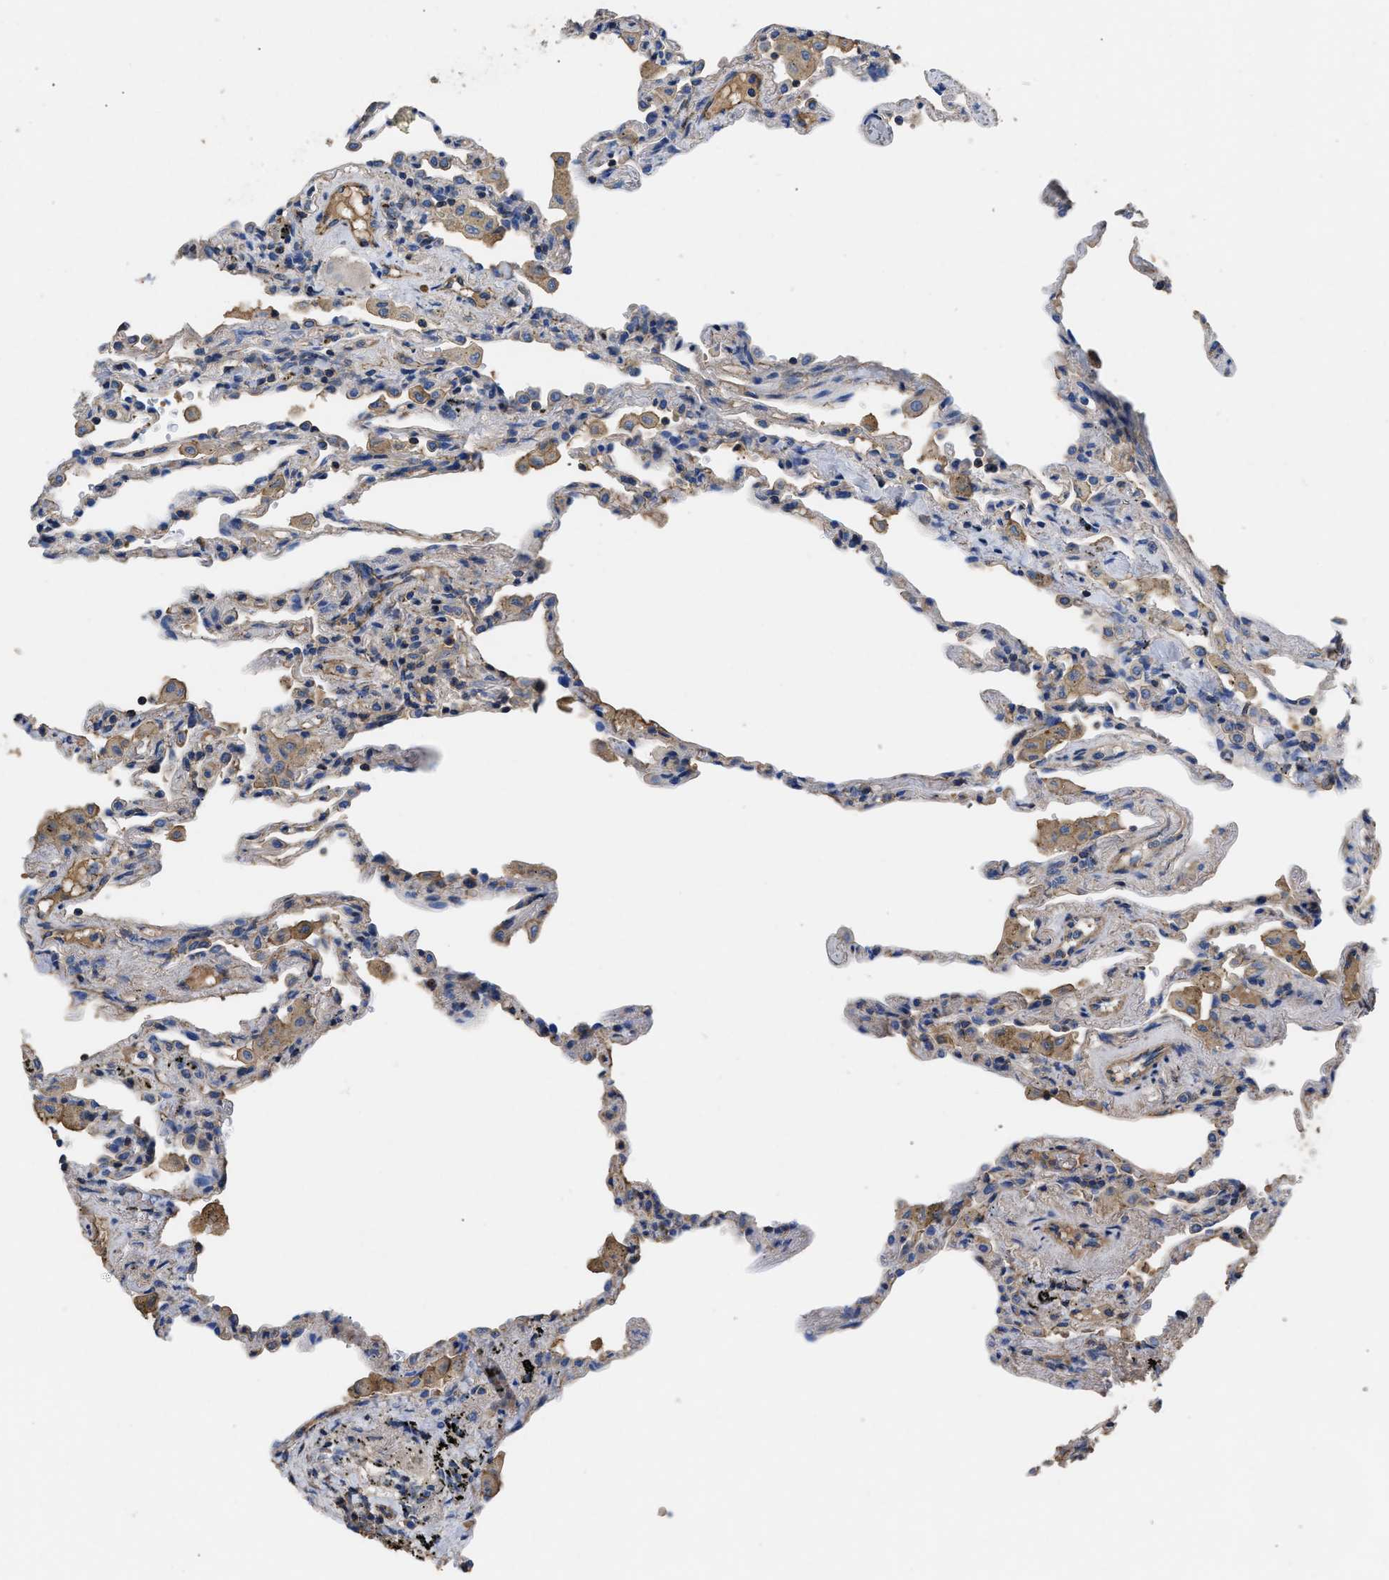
{"staining": {"intensity": "weak", "quantity": "<25%", "location": "cytoplasmic/membranous"}, "tissue": "lung", "cell_type": "Alveolar cells", "image_type": "normal", "snomed": [{"axis": "morphology", "description": "Normal tissue, NOS"}, {"axis": "topography", "description": "Lung"}], "caption": "This is a histopathology image of IHC staining of normal lung, which shows no expression in alveolar cells.", "gene": "USP4", "patient": {"sex": "male", "age": 59}}